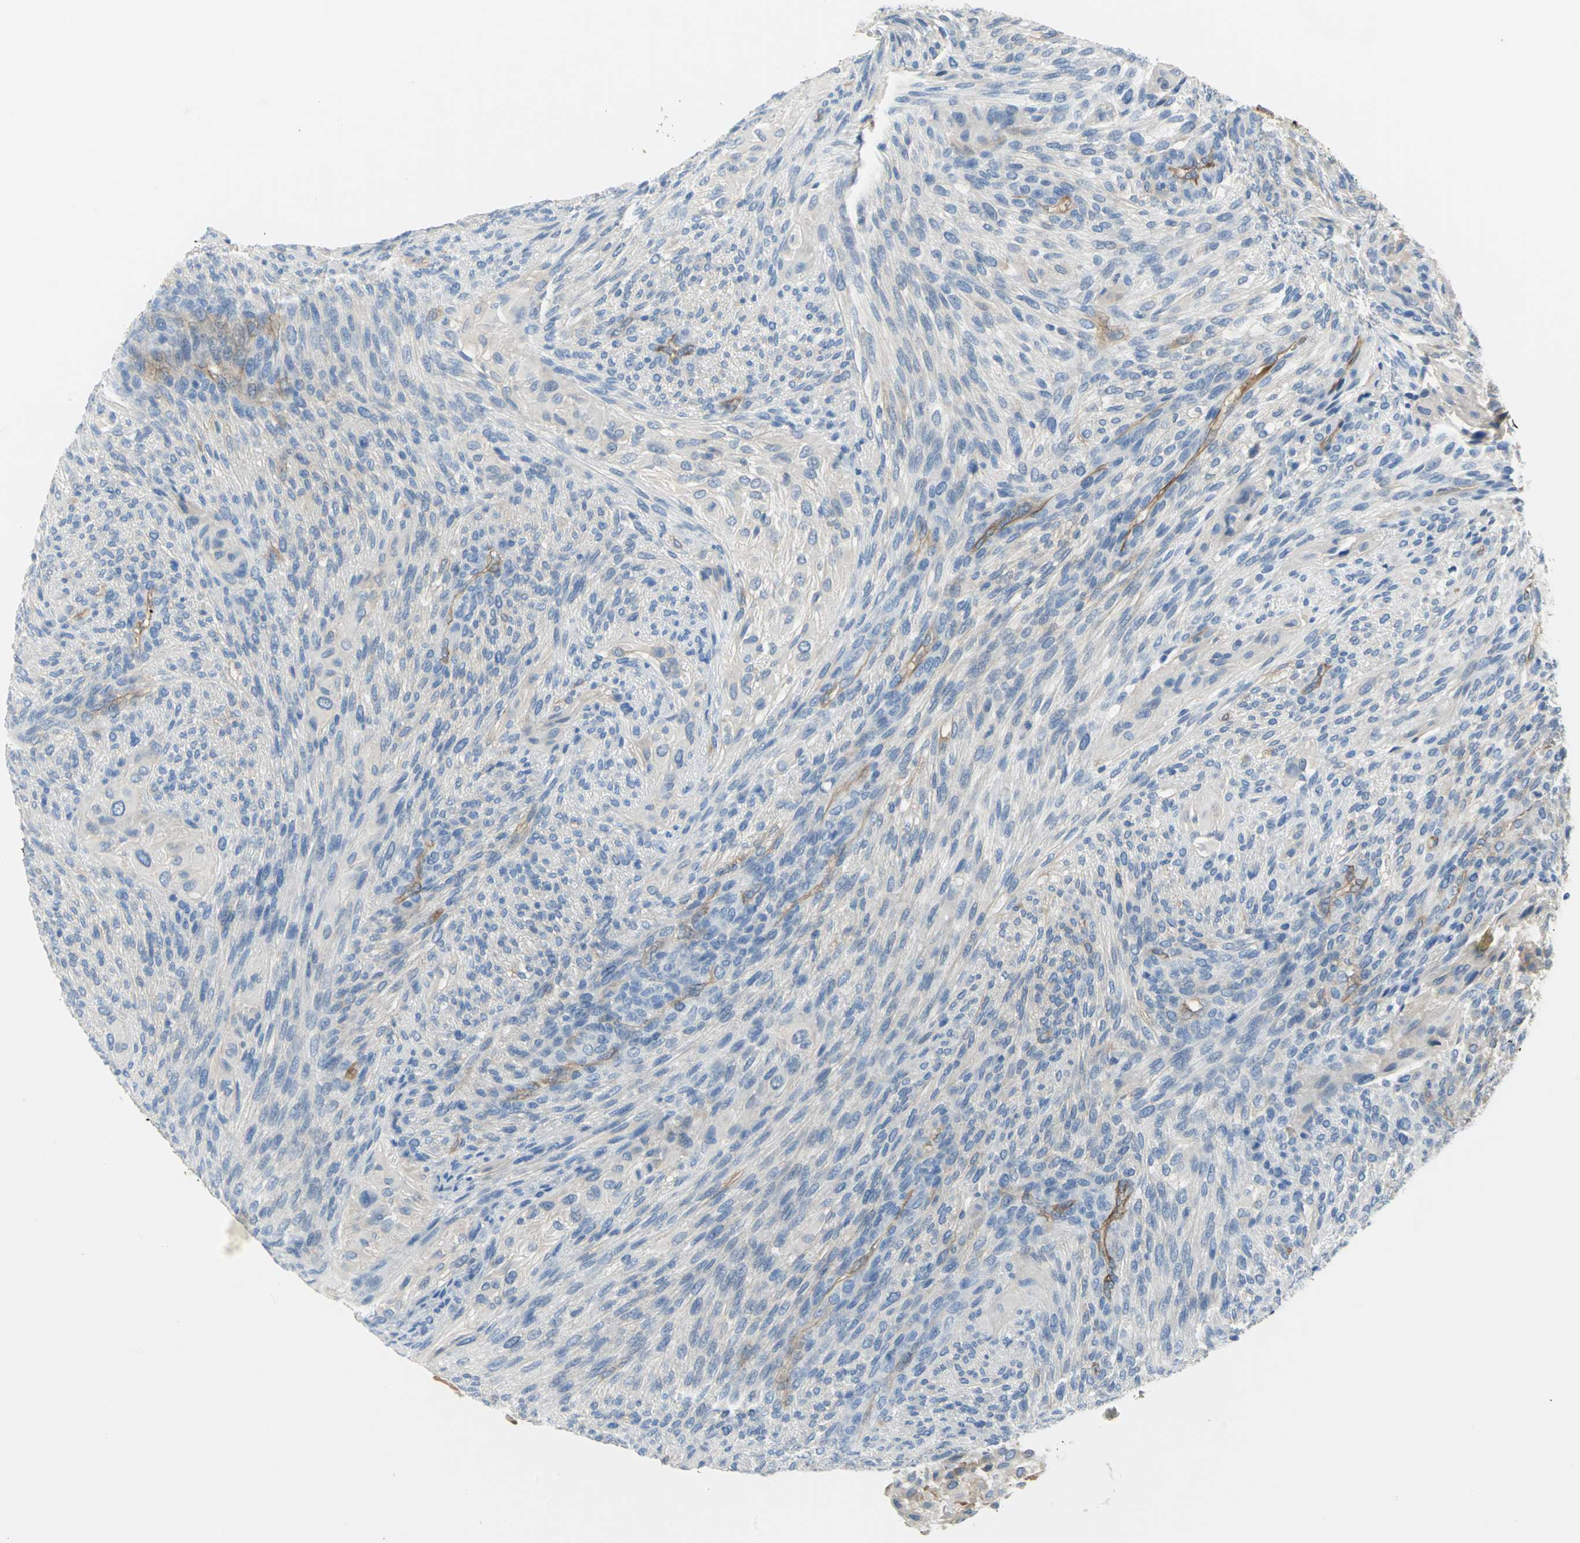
{"staining": {"intensity": "moderate", "quantity": "25%-75%", "location": "cytoplasmic/membranous"}, "tissue": "glioma", "cell_type": "Tumor cells", "image_type": "cancer", "snomed": [{"axis": "morphology", "description": "Glioma, malignant, High grade"}, {"axis": "topography", "description": "Cerebral cortex"}], "caption": "Protein staining shows moderate cytoplasmic/membranous expression in about 25%-75% of tumor cells in glioma.", "gene": "FLNB", "patient": {"sex": "female", "age": 55}}